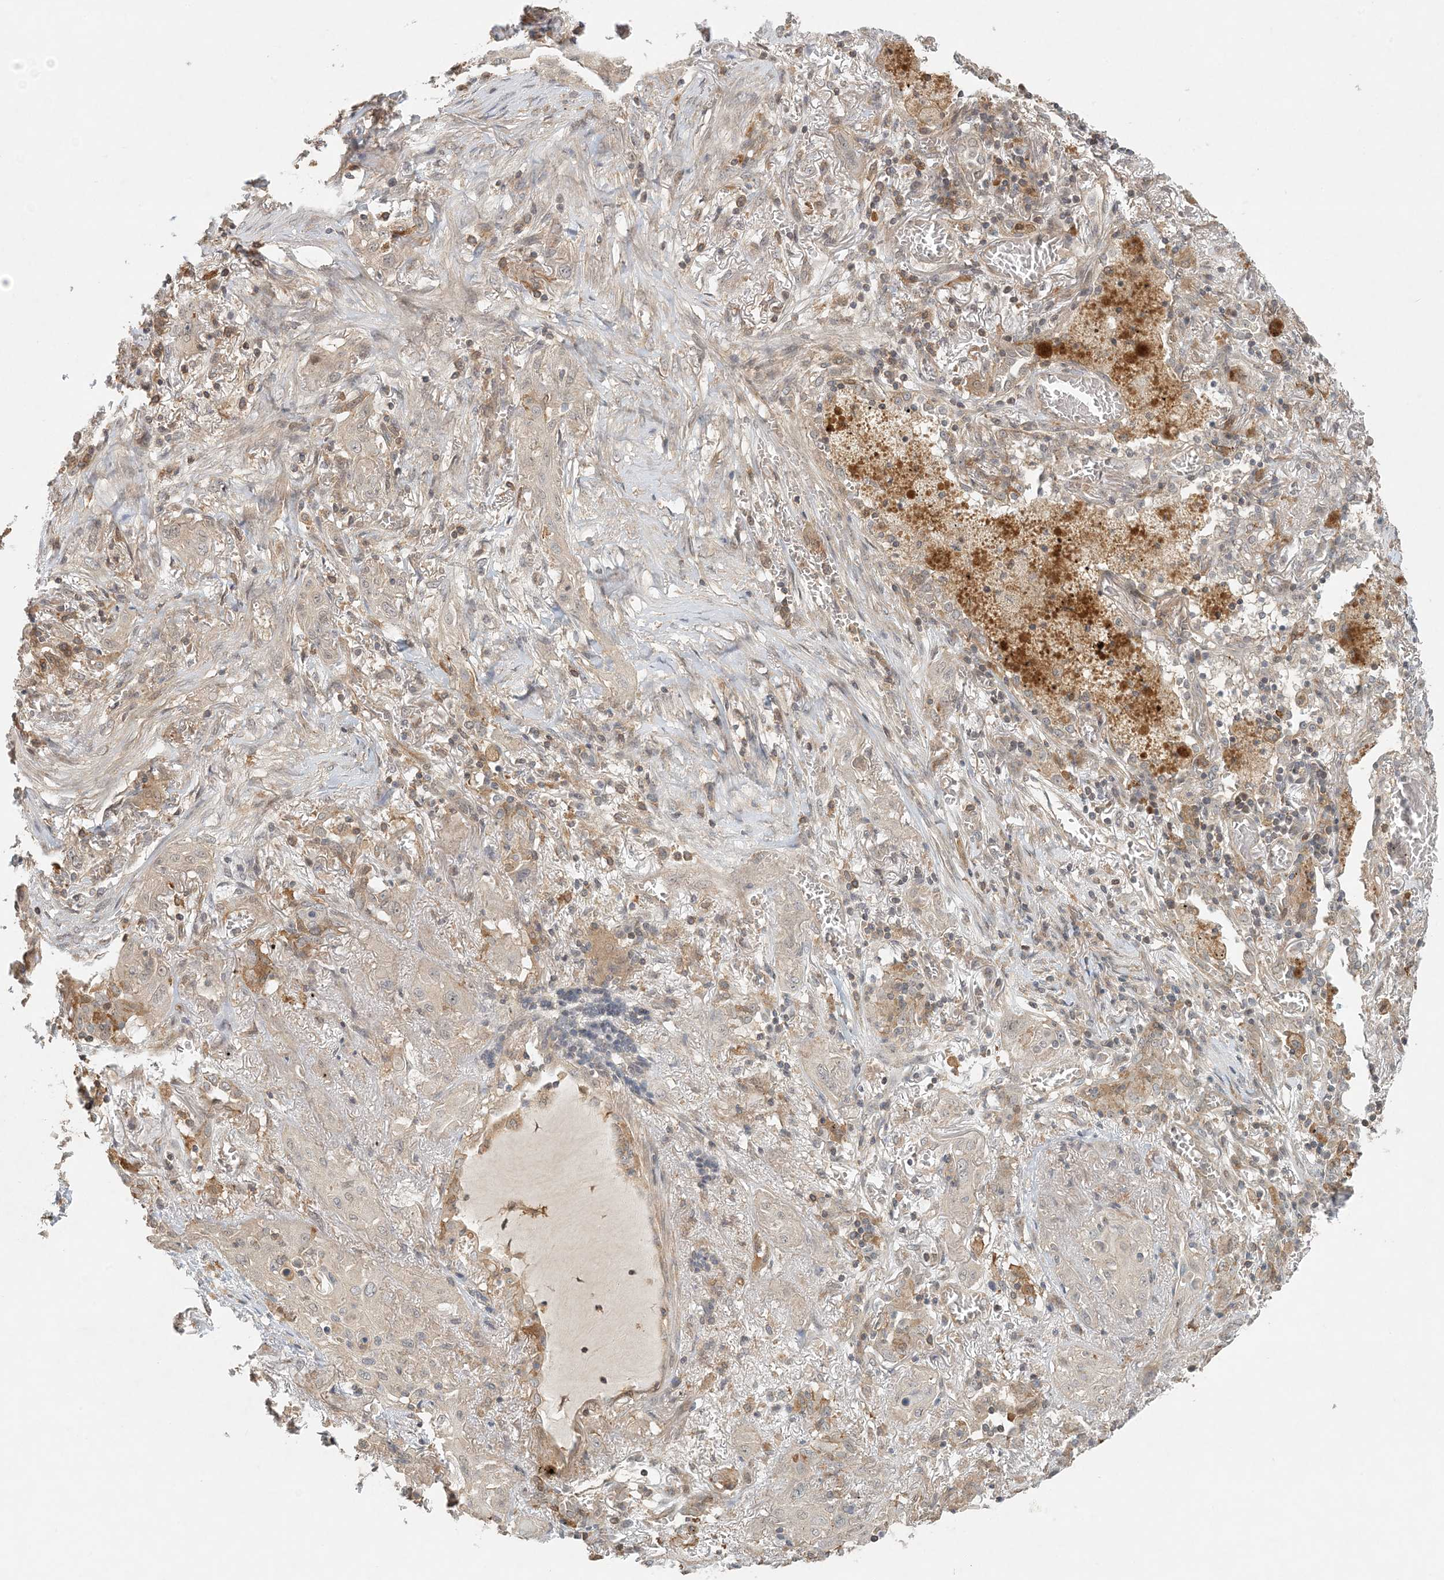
{"staining": {"intensity": "negative", "quantity": "none", "location": "none"}, "tissue": "lung cancer", "cell_type": "Tumor cells", "image_type": "cancer", "snomed": [{"axis": "morphology", "description": "Squamous cell carcinoma, NOS"}, {"axis": "topography", "description": "Lung"}], "caption": "A high-resolution image shows immunohistochemistry staining of lung cancer, which reveals no significant expression in tumor cells.", "gene": "OBI1", "patient": {"sex": "female", "age": 47}}